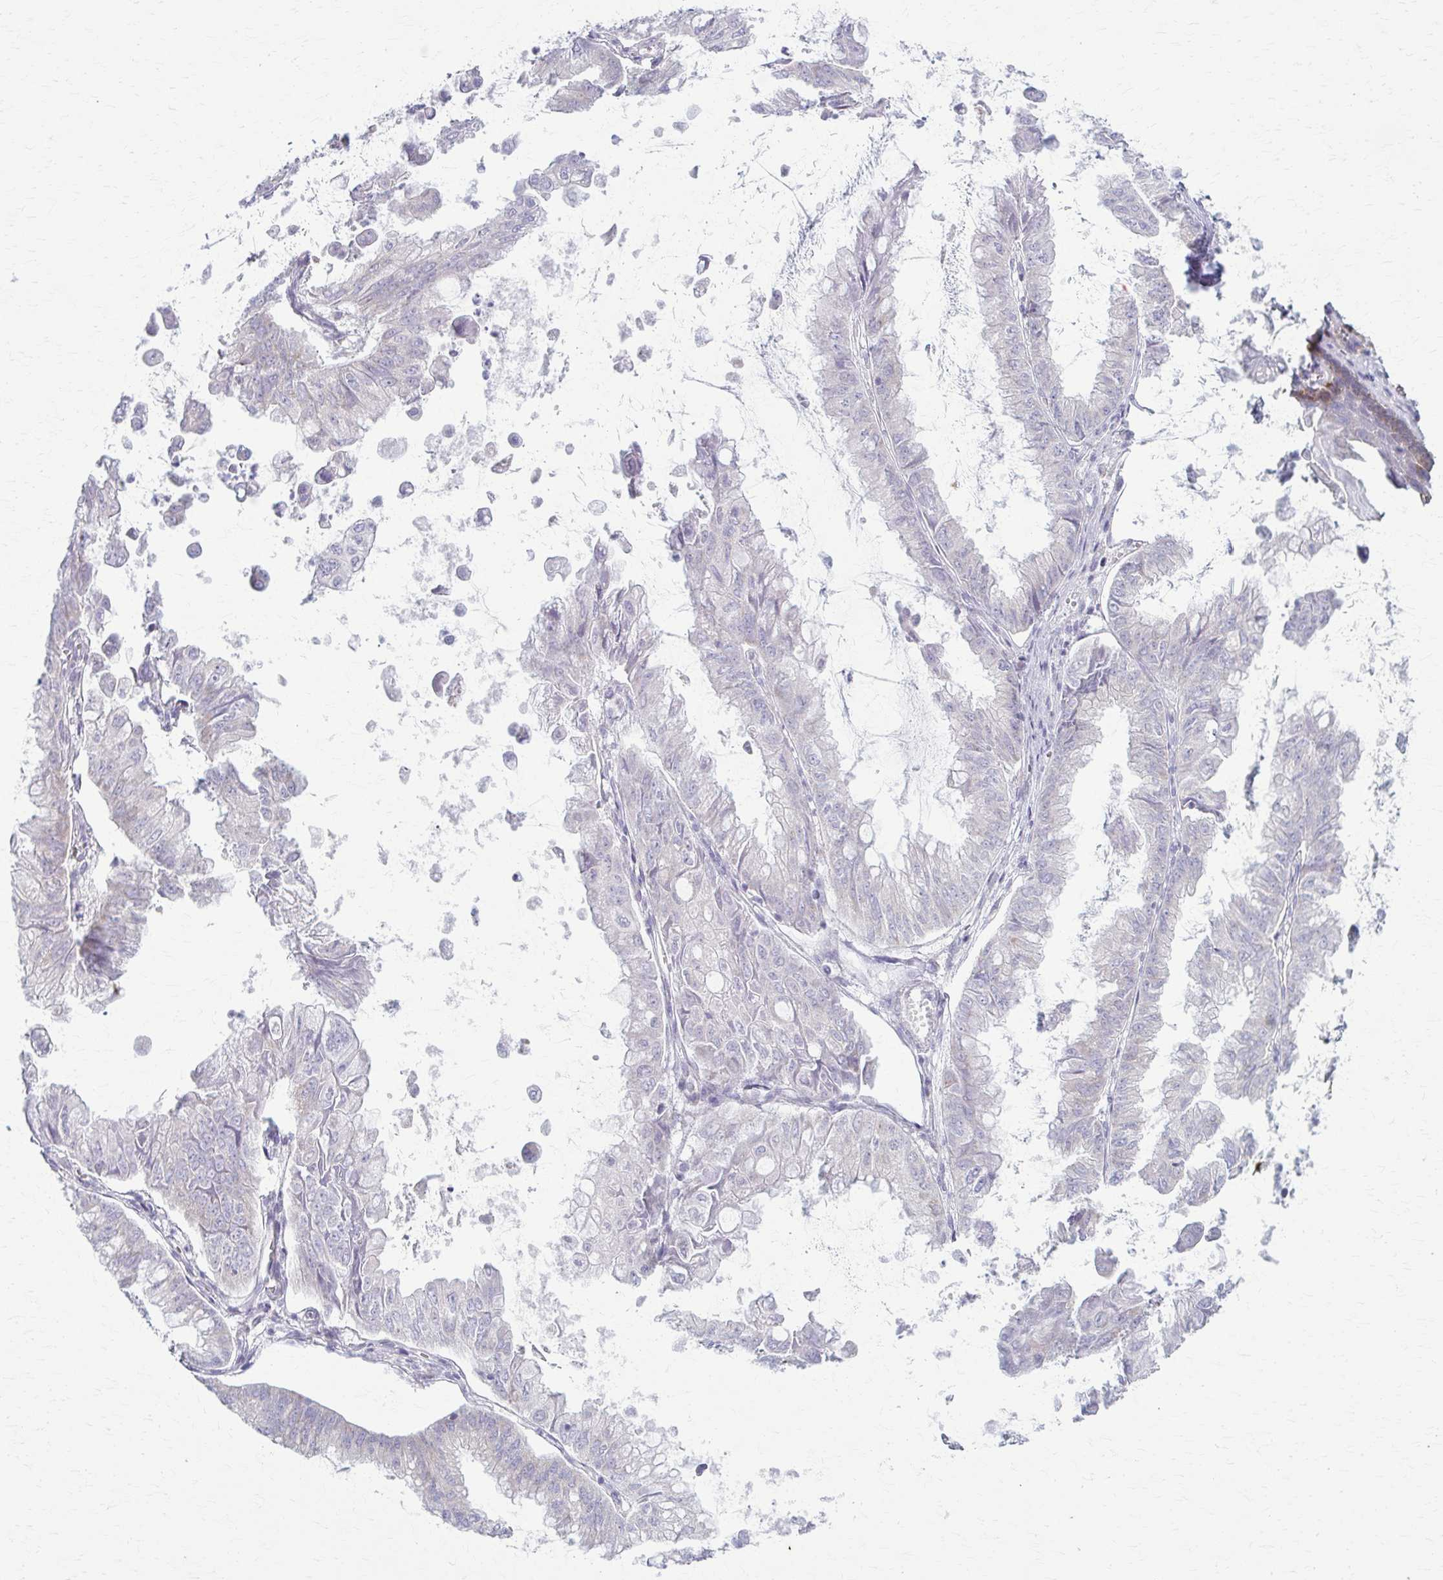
{"staining": {"intensity": "negative", "quantity": "none", "location": "none"}, "tissue": "stomach cancer", "cell_type": "Tumor cells", "image_type": "cancer", "snomed": [{"axis": "morphology", "description": "Adenocarcinoma, NOS"}, {"axis": "topography", "description": "Stomach, upper"}], "caption": "This is an immunohistochemistry micrograph of stomach cancer. There is no expression in tumor cells.", "gene": "PRKRA", "patient": {"sex": "male", "age": 80}}